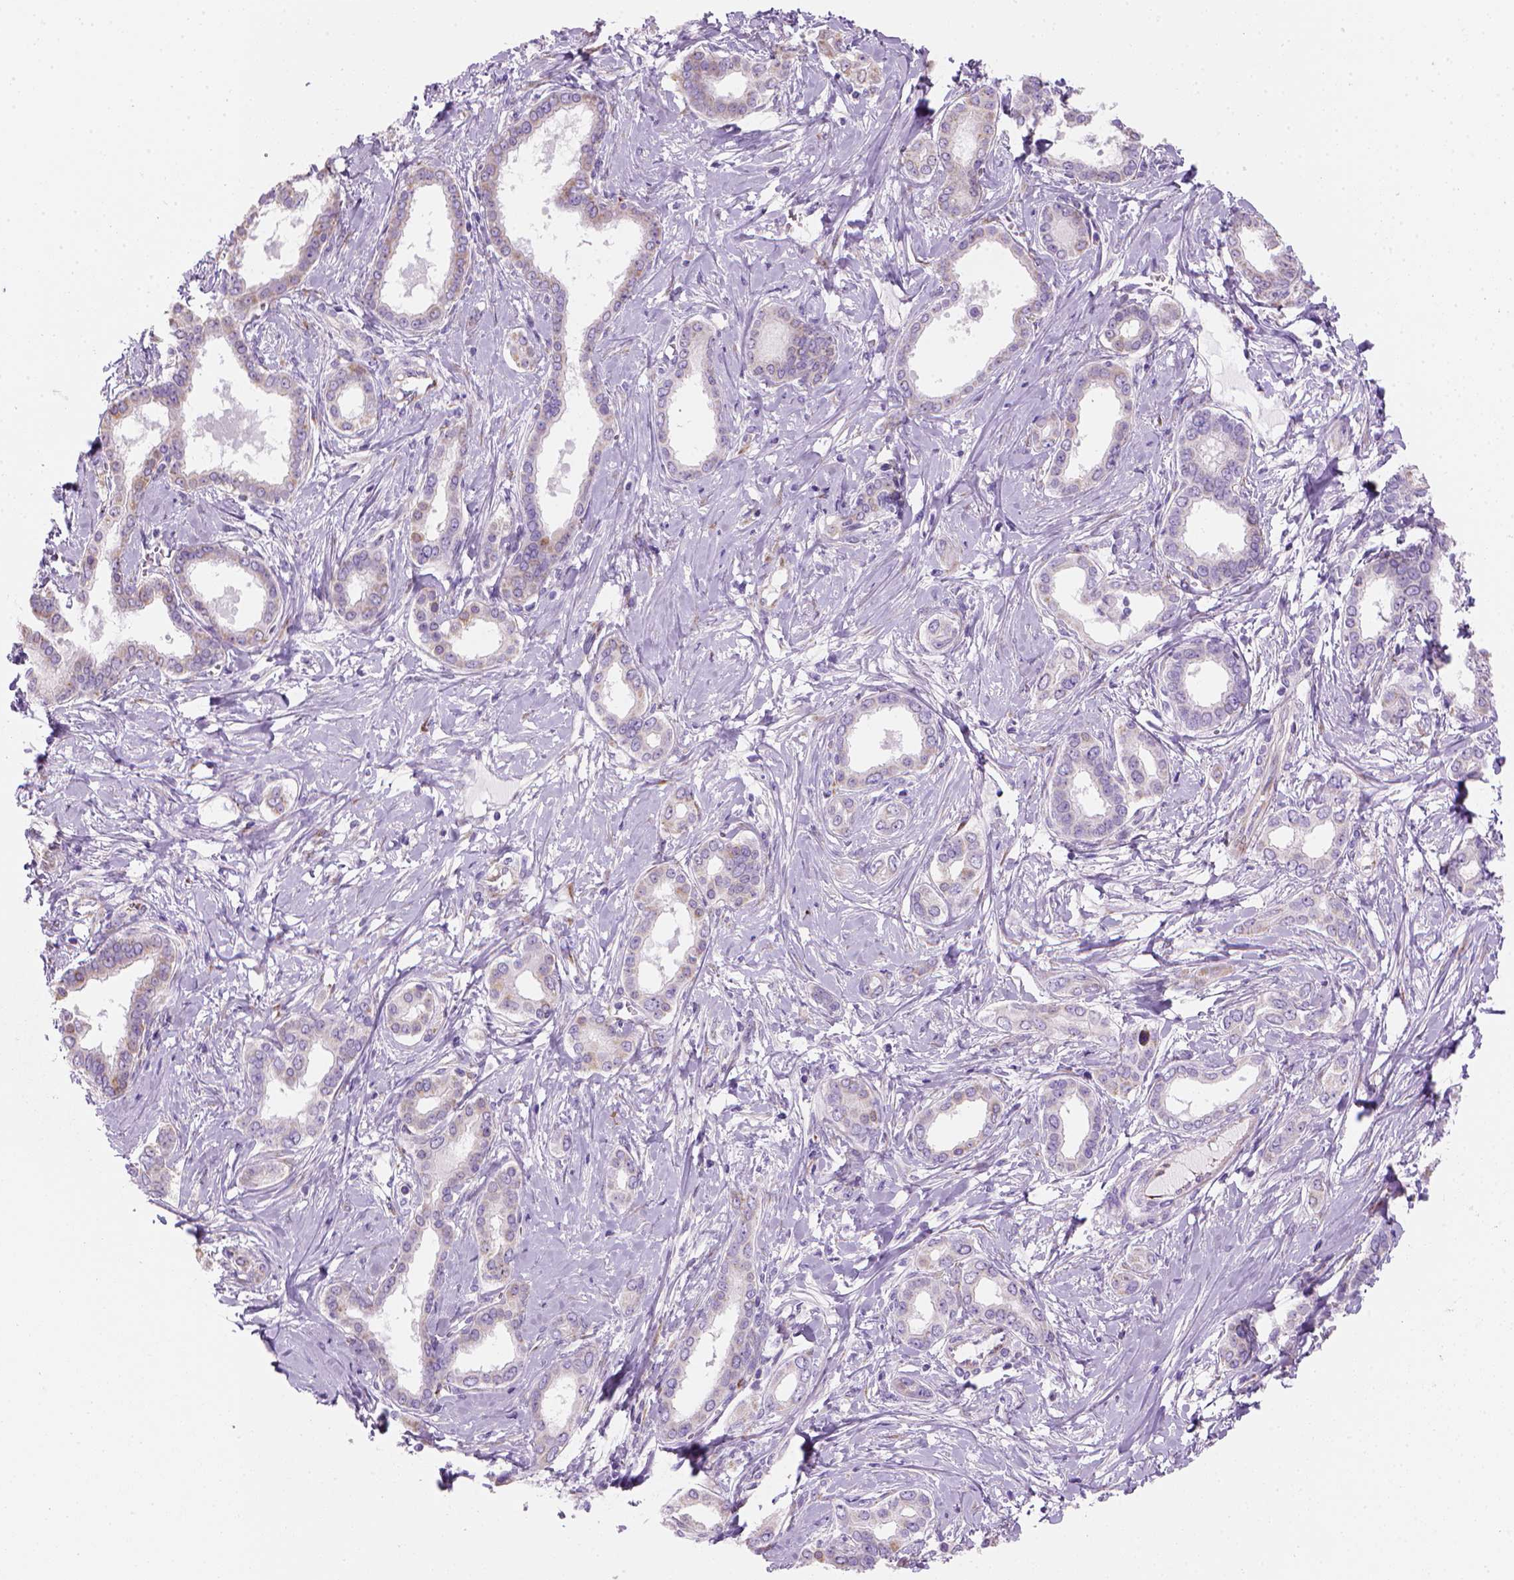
{"staining": {"intensity": "negative", "quantity": "none", "location": "none"}, "tissue": "liver cancer", "cell_type": "Tumor cells", "image_type": "cancer", "snomed": [{"axis": "morphology", "description": "Cholangiocarcinoma"}, {"axis": "topography", "description": "Liver"}], "caption": "High magnification brightfield microscopy of liver cancer stained with DAB (brown) and counterstained with hematoxylin (blue): tumor cells show no significant expression. Brightfield microscopy of immunohistochemistry stained with DAB (brown) and hematoxylin (blue), captured at high magnification.", "gene": "CES2", "patient": {"sex": "female", "age": 47}}